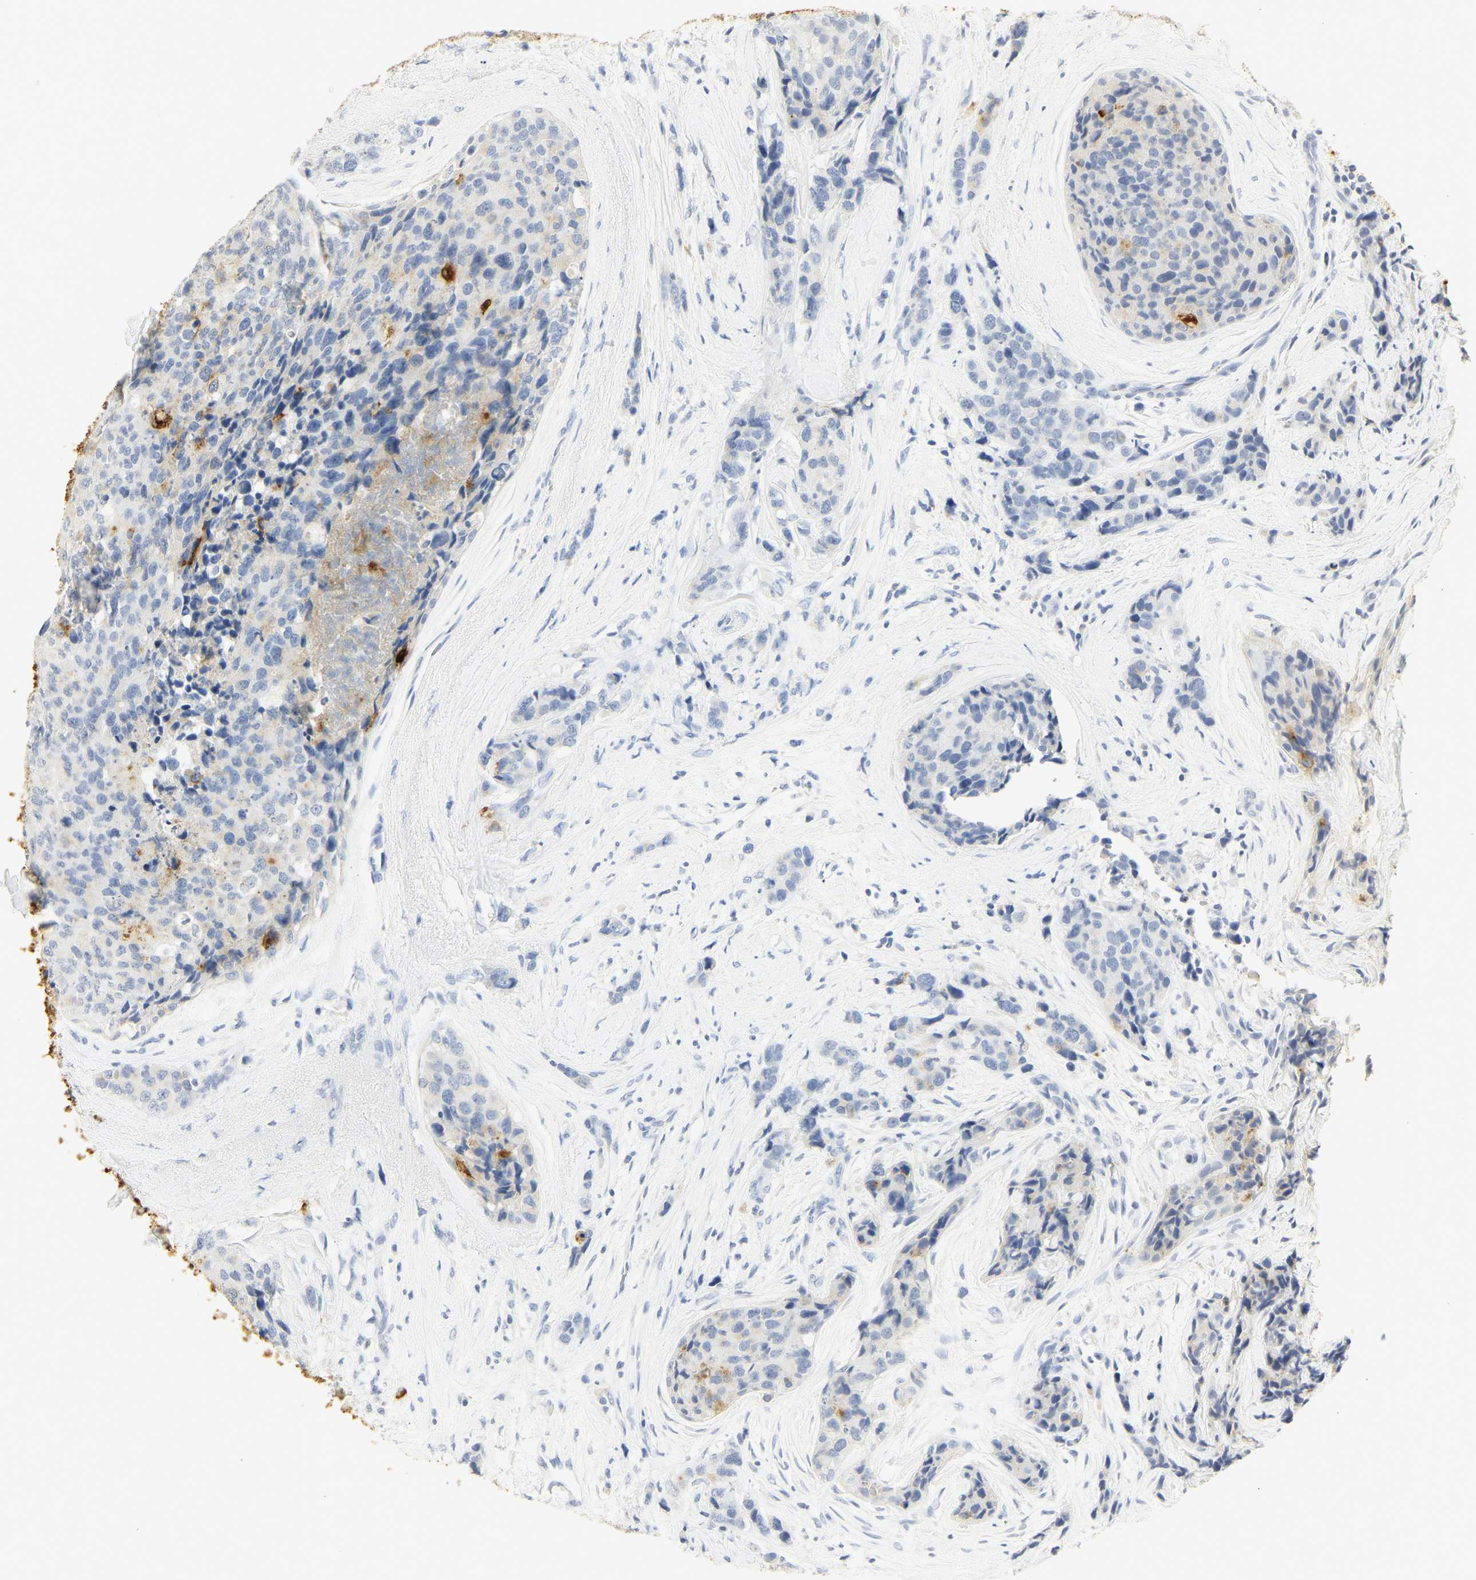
{"staining": {"intensity": "moderate", "quantity": "<25%", "location": "cytoplasmic/membranous"}, "tissue": "breast cancer", "cell_type": "Tumor cells", "image_type": "cancer", "snomed": [{"axis": "morphology", "description": "Lobular carcinoma"}, {"axis": "topography", "description": "Breast"}], "caption": "IHC histopathology image of human breast lobular carcinoma stained for a protein (brown), which demonstrates low levels of moderate cytoplasmic/membranous expression in about <25% of tumor cells.", "gene": "CEACAM5", "patient": {"sex": "female", "age": 59}}